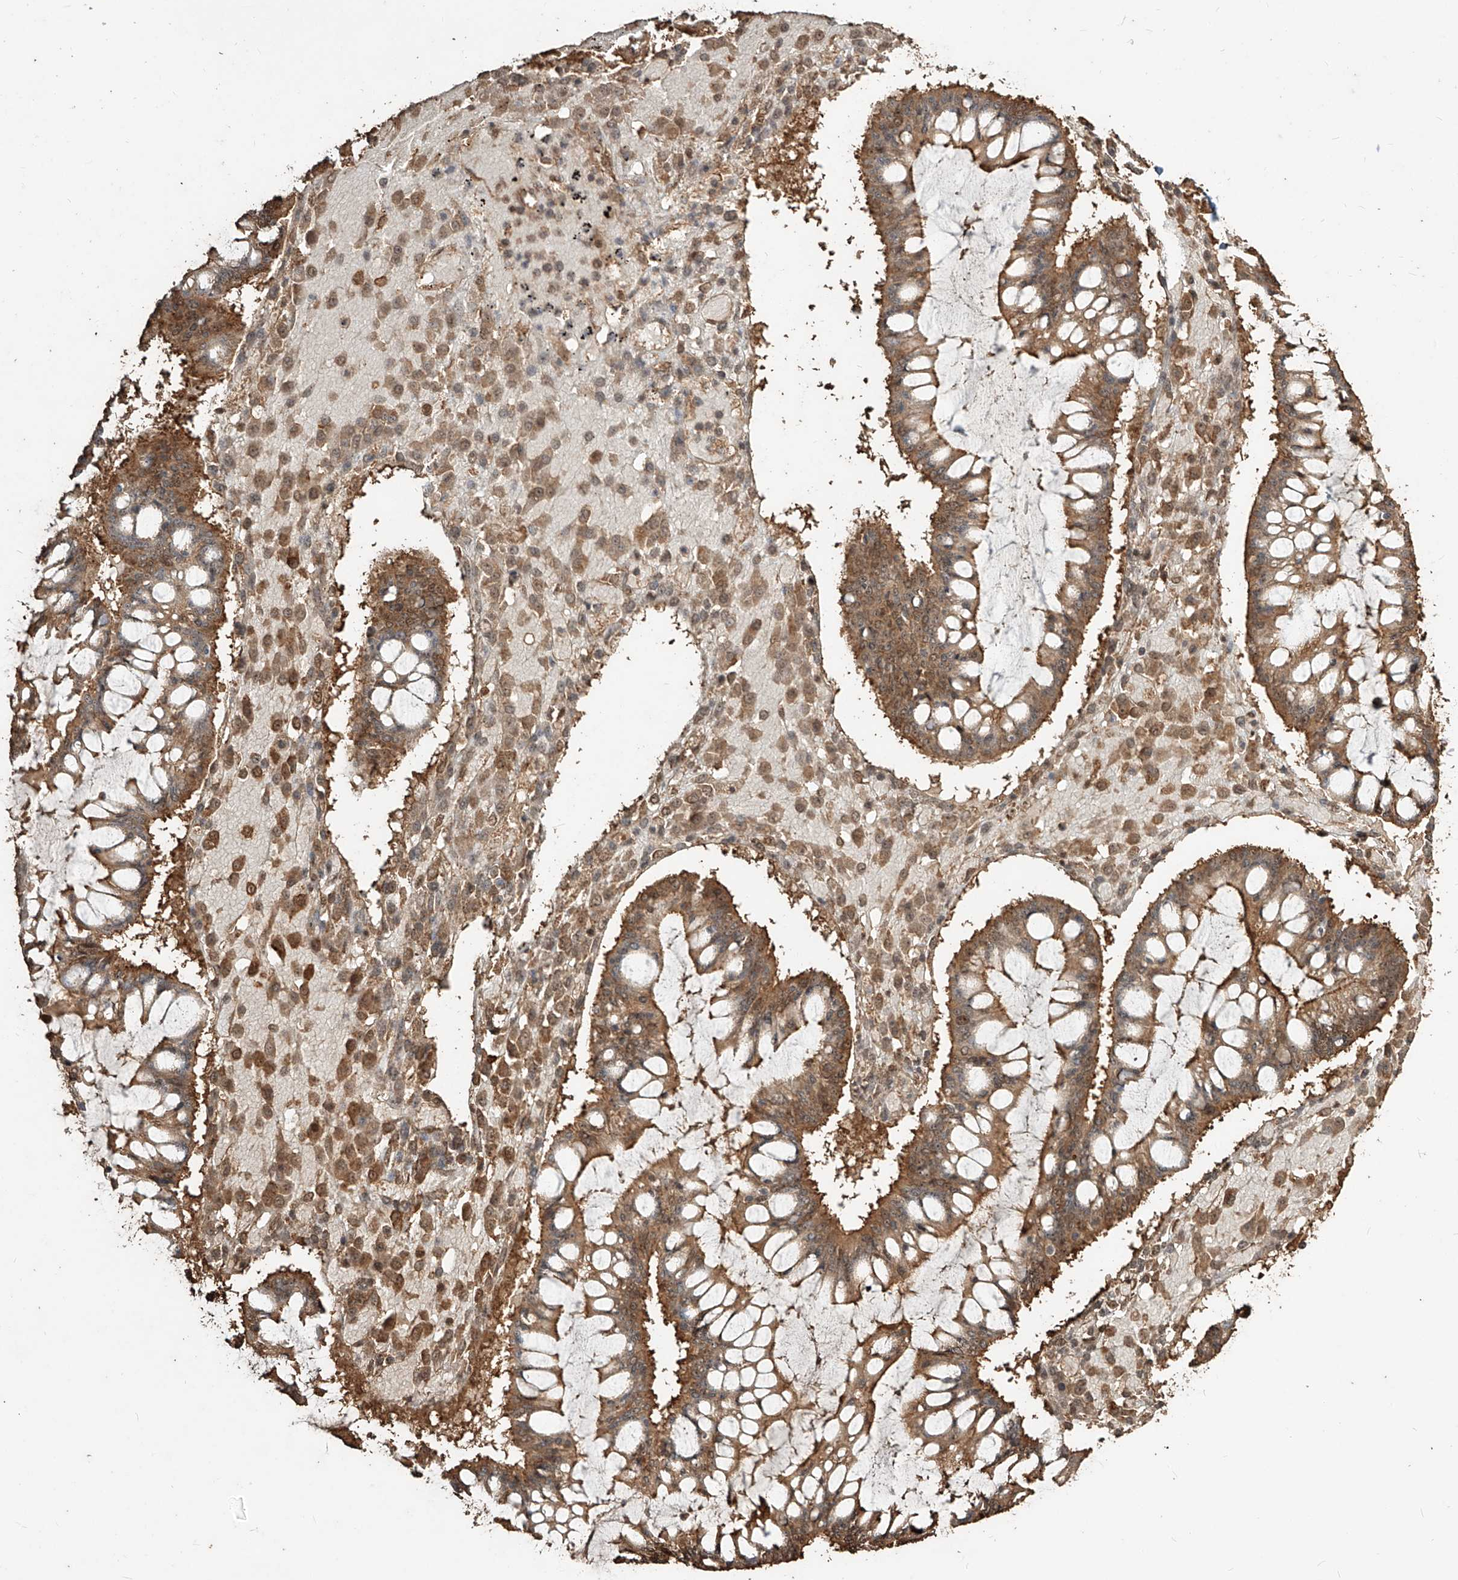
{"staining": {"intensity": "moderate", "quantity": ">75%", "location": "cytoplasmic/membranous,nuclear"}, "tissue": "ovarian cancer", "cell_type": "Tumor cells", "image_type": "cancer", "snomed": [{"axis": "morphology", "description": "Cystadenocarcinoma, mucinous, NOS"}, {"axis": "topography", "description": "Ovary"}], "caption": "A histopathology image of ovarian cancer stained for a protein shows moderate cytoplasmic/membranous and nuclear brown staining in tumor cells.", "gene": "ZNF660", "patient": {"sex": "female", "age": 73}}